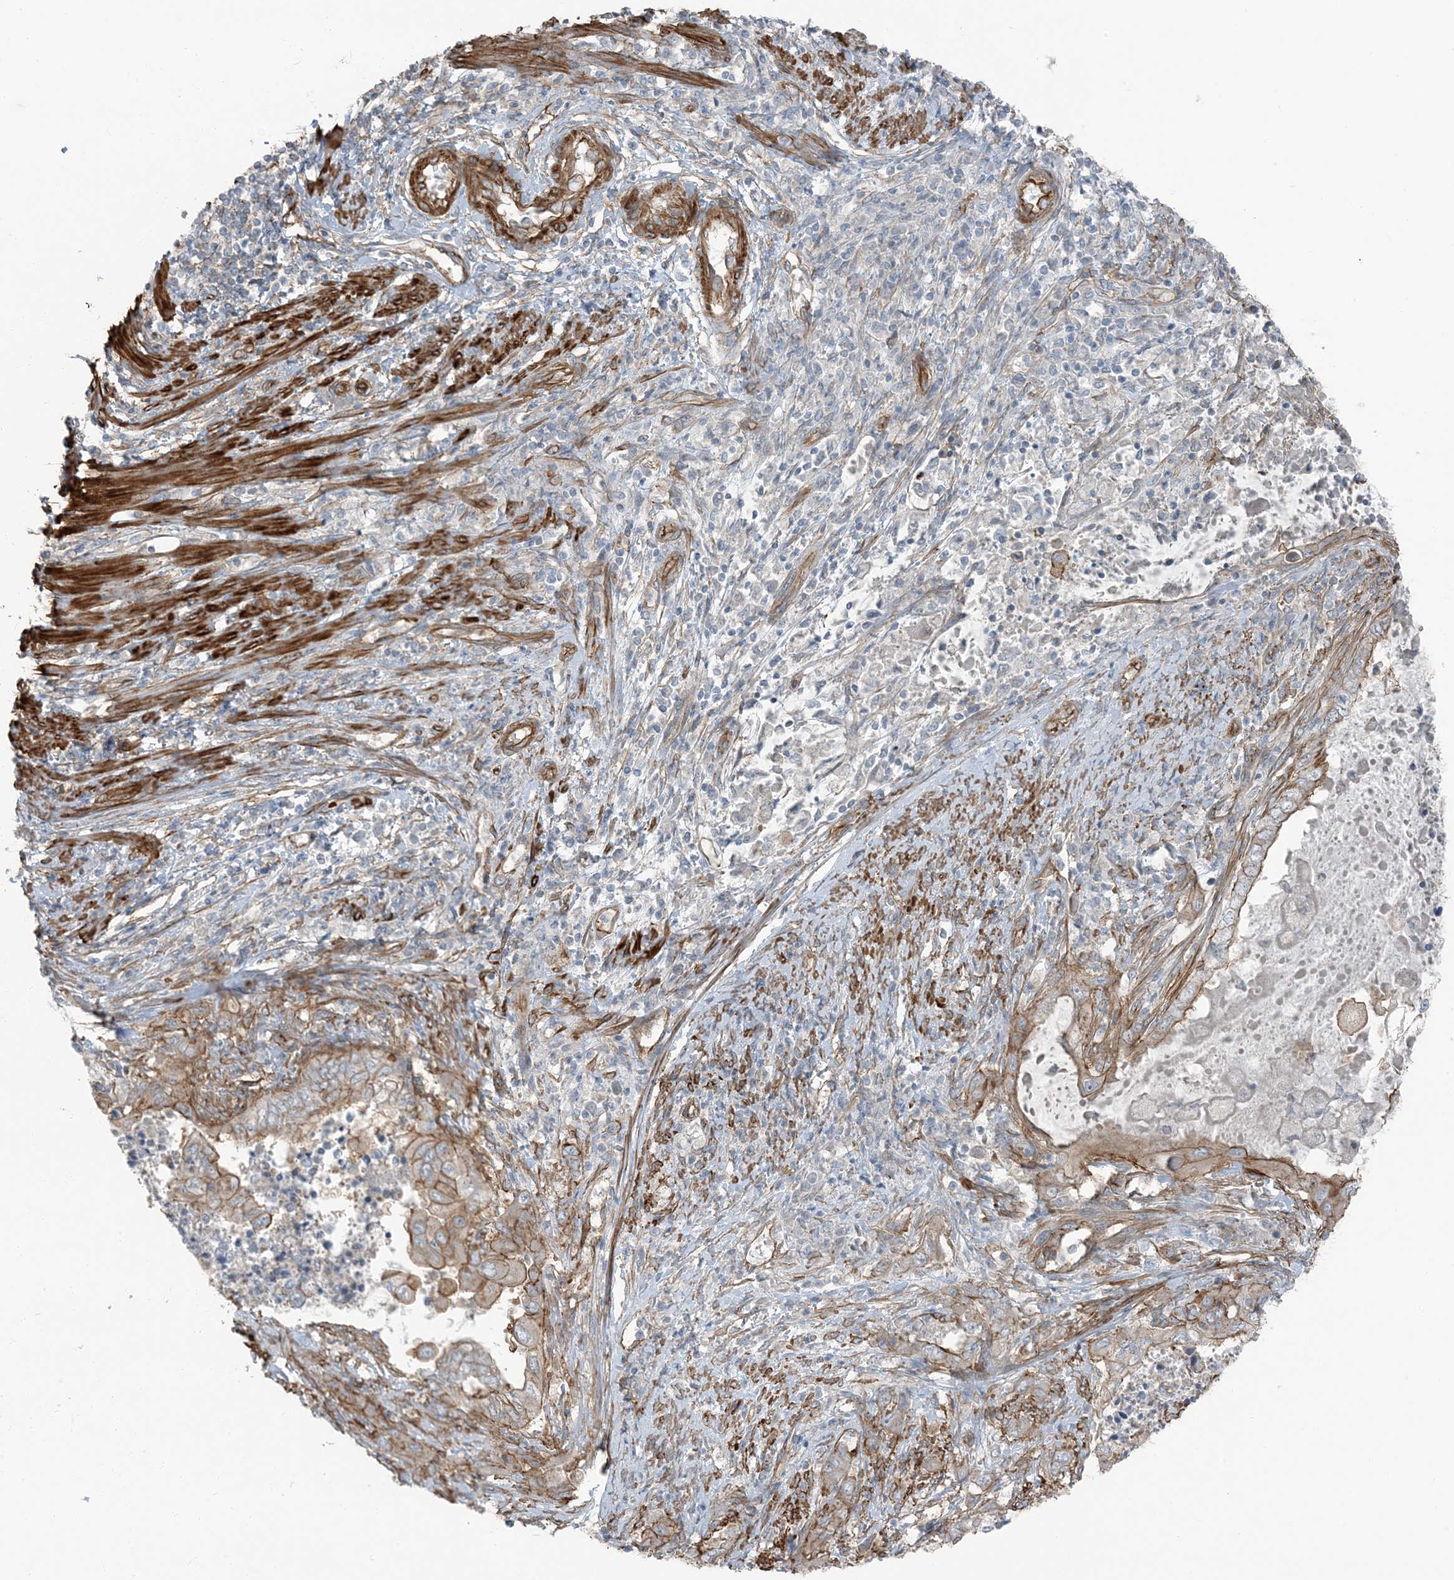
{"staining": {"intensity": "moderate", "quantity": "25%-75%", "location": "cytoplasmic/membranous"}, "tissue": "endometrial cancer", "cell_type": "Tumor cells", "image_type": "cancer", "snomed": [{"axis": "morphology", "description": "Adenocarcinoma, NOS"}, {"axis": "topography", "description": "Uterus"}, {"axis": "topography", "description": "Endometrium"}], "caption": "Endometrial adenocarcinoma stained with immunohistochemistry (IHC) exhibits moderate cytoplasmic/membranous positivity in approximately 25%-75% of tumor cells.", "gene": "ZFP90", "patient": {"sex": "female", "age": 70}}